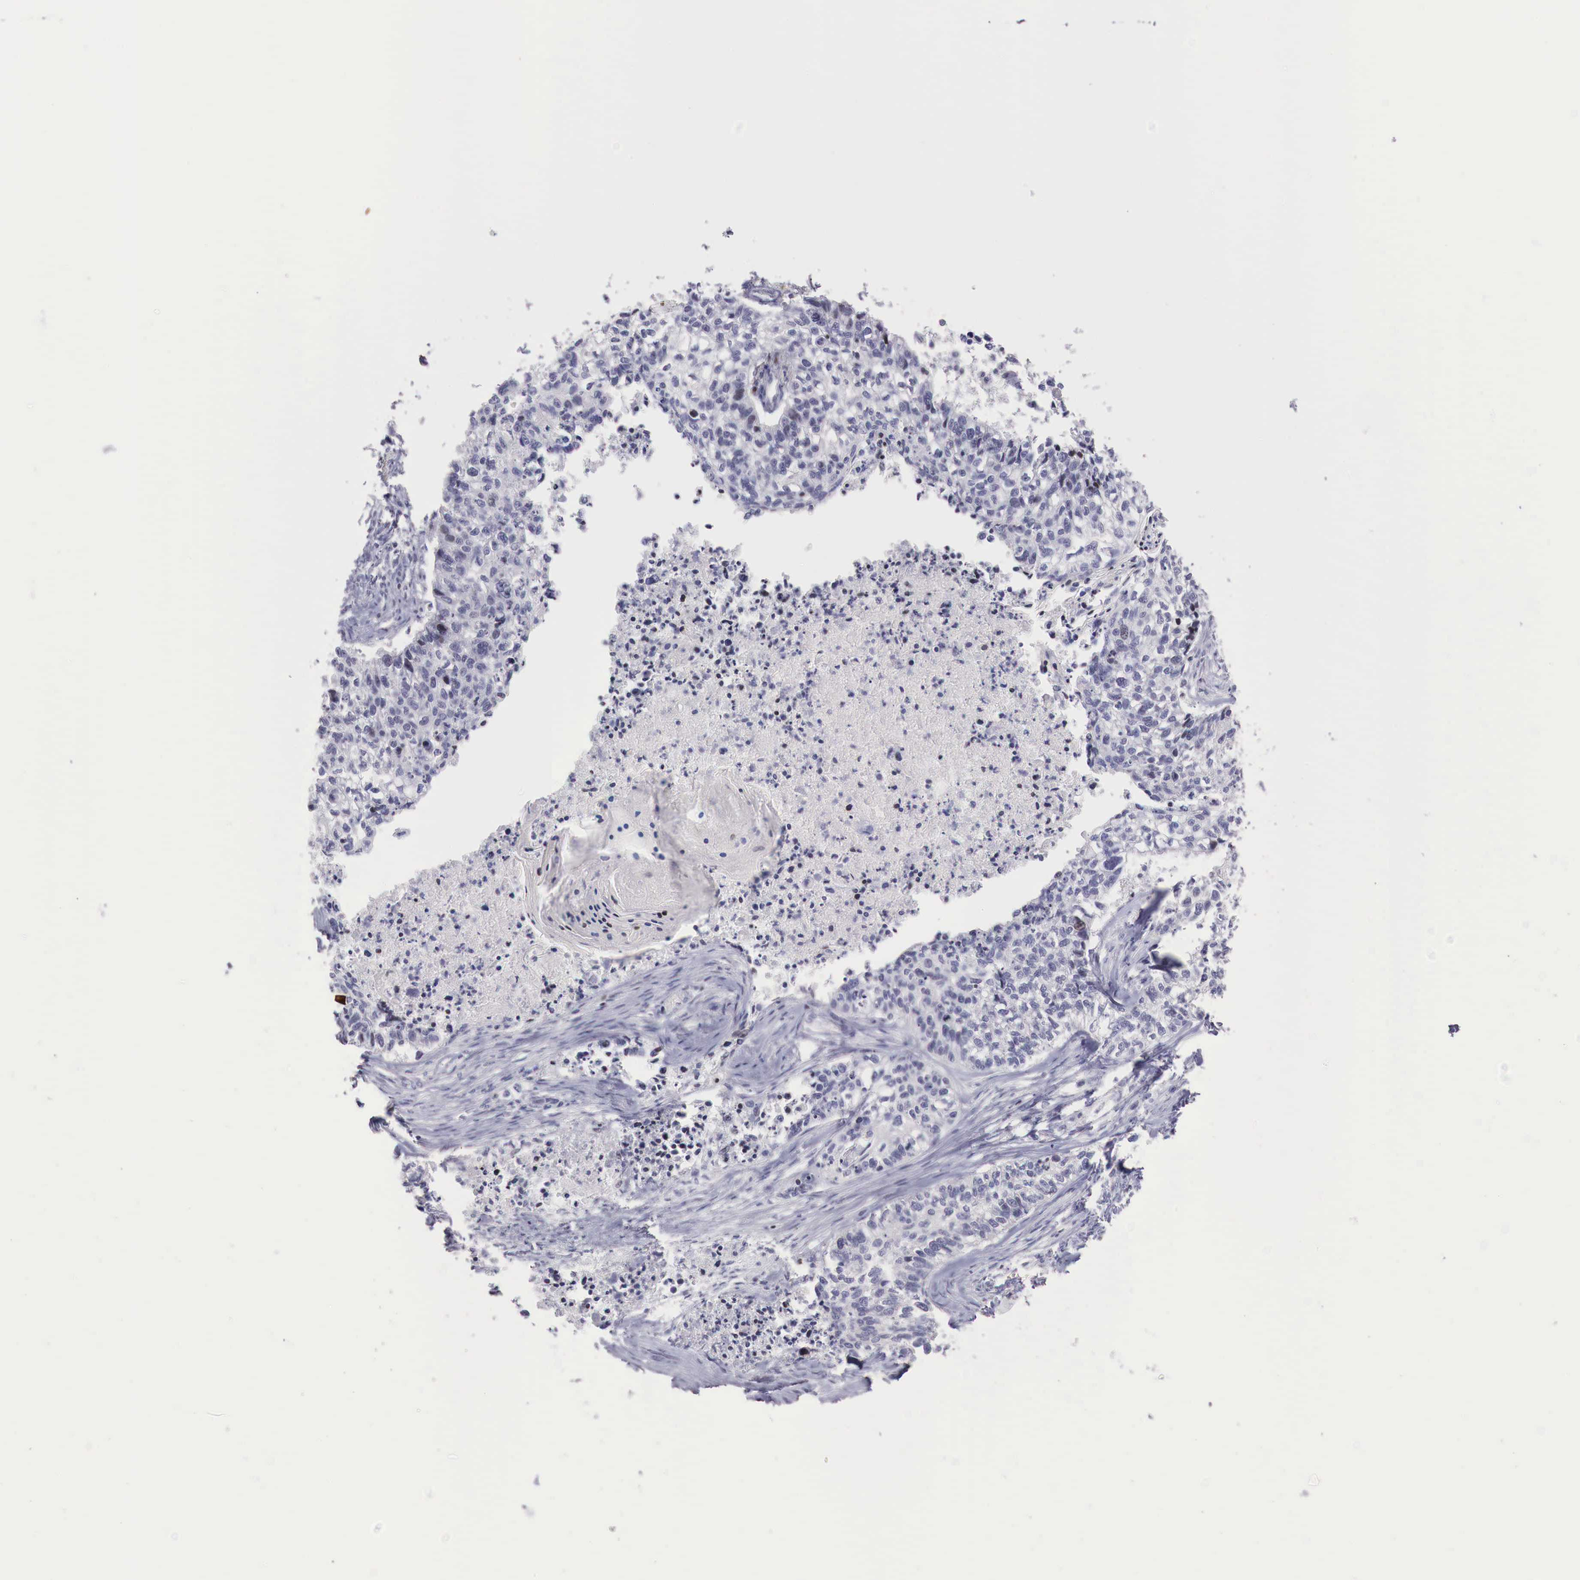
{"staining": {"intensity": "negative", "quantity": "none", "location": "none"}, "tissue": "lung cancer", "cell_type": "Tumor cells", "image_type": "cancer", "snomed": [{"axis": "morphology", "description": "Squamous cell carcinoma, NOS"}, {"axis": "topography", "description": "Lymph node"}, {"axis": "topography", "description": "Lung"}], "caption": "The histopathology image demonstrates no significant expression in tumor cells of lung cancer (squamous cell carcinoma). Brightfield microscopy of IHC stained with DAB (3,3'-diaminobenzidine) (brown) and hematoxylin (blue), captured at high magnification.", "gene": "CLCN5", "patient": {"sex": "male", "age": 74}}